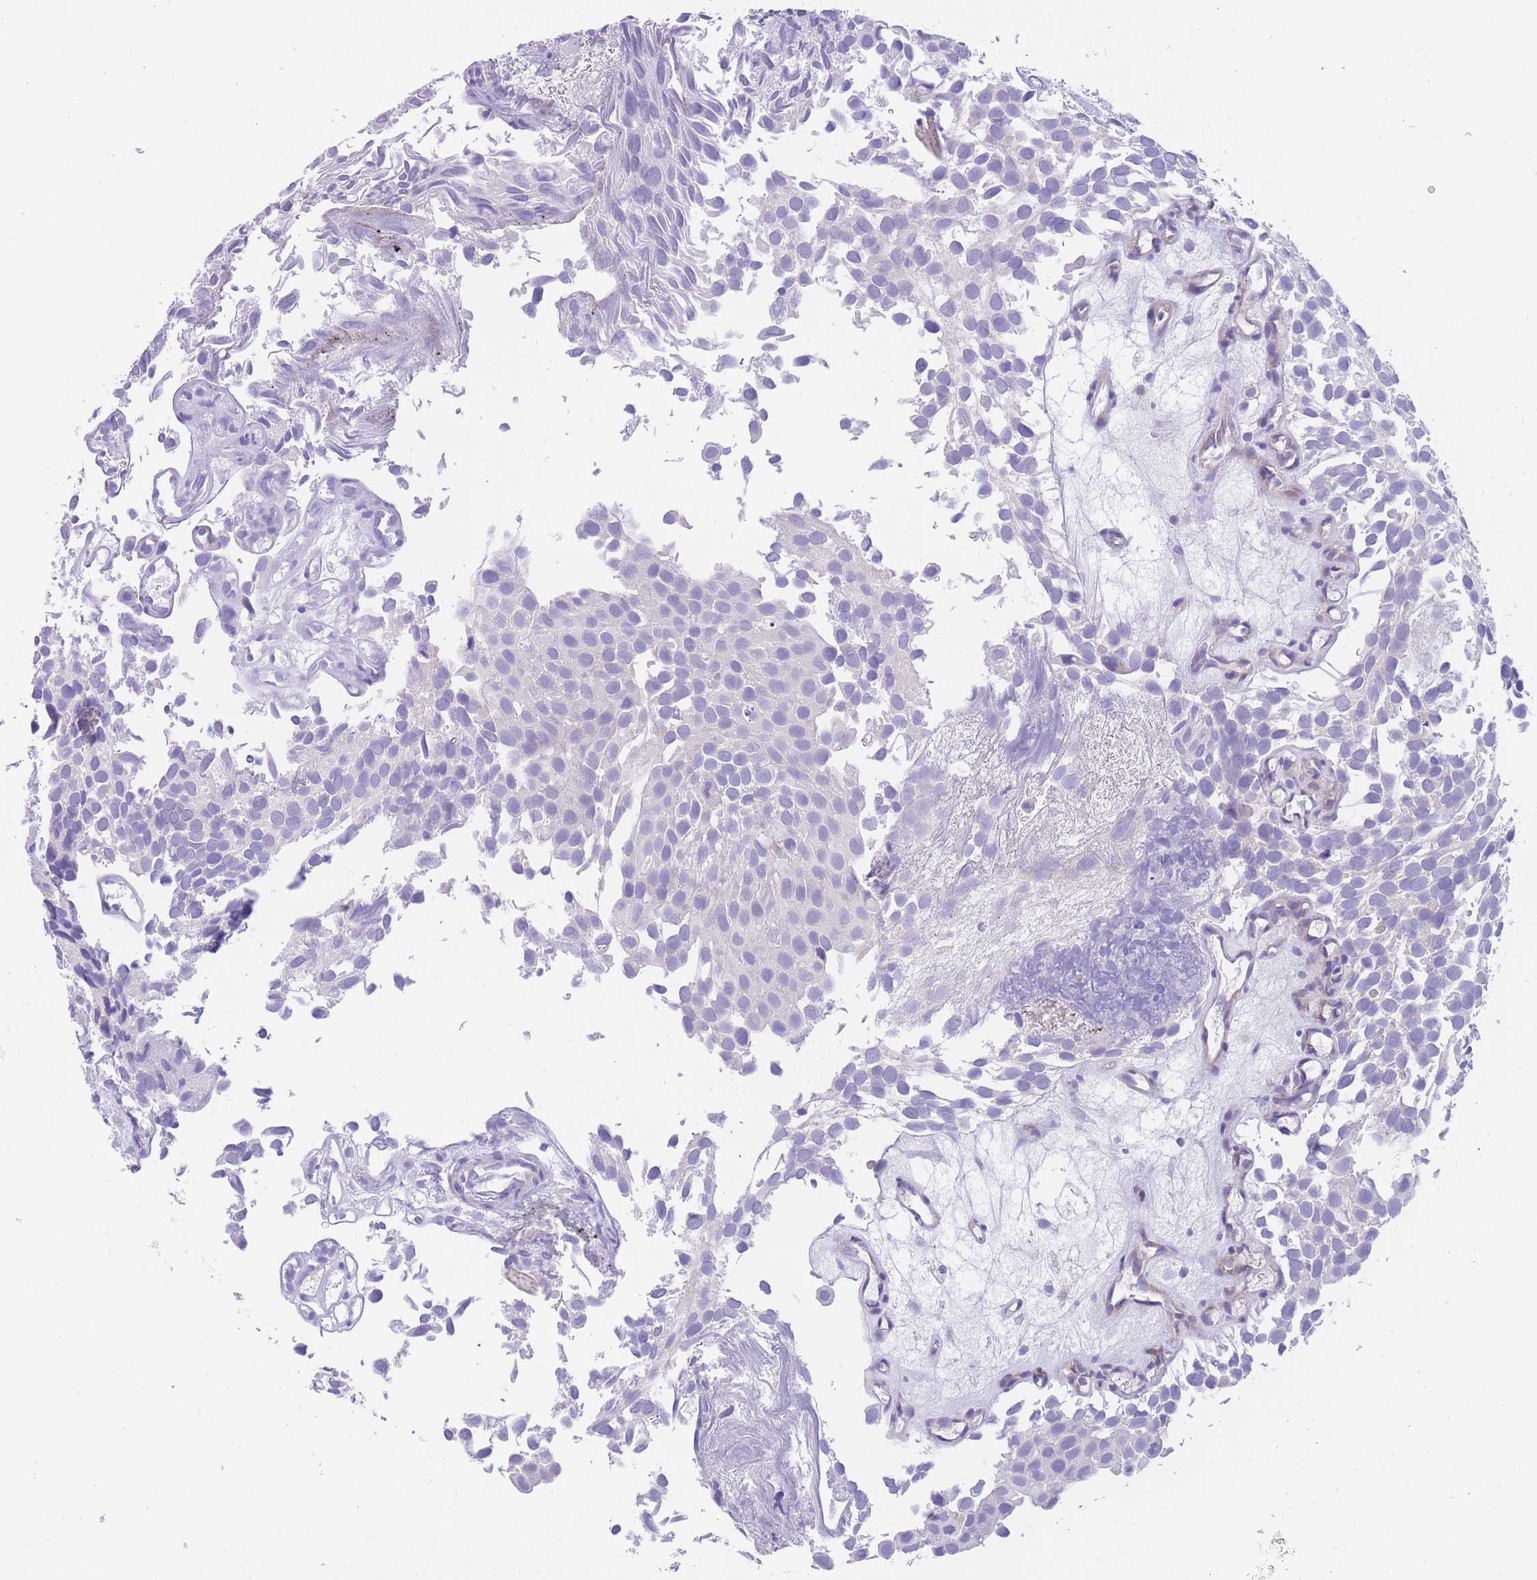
{"staining": {"intensity": "negative", "quantity": "none", "location": "none"}, "tissue": "urothelial cancer", "cell_type": "Tumor cells", "image_type": "cancer", "snomed": [{"axis": "morphology", "description": "Urothelial carcinoma, Low grade"}, {"axis": "topography", "description": "Urinary bladder"}], "caption": "DAB (3,3'-diaminobenzidine) immunohistochemical staining of urothelial cancer displays no significant expression in tumor cells.", "gene": "QTRT1", "patient": {"sex": "male", "age": 88}}